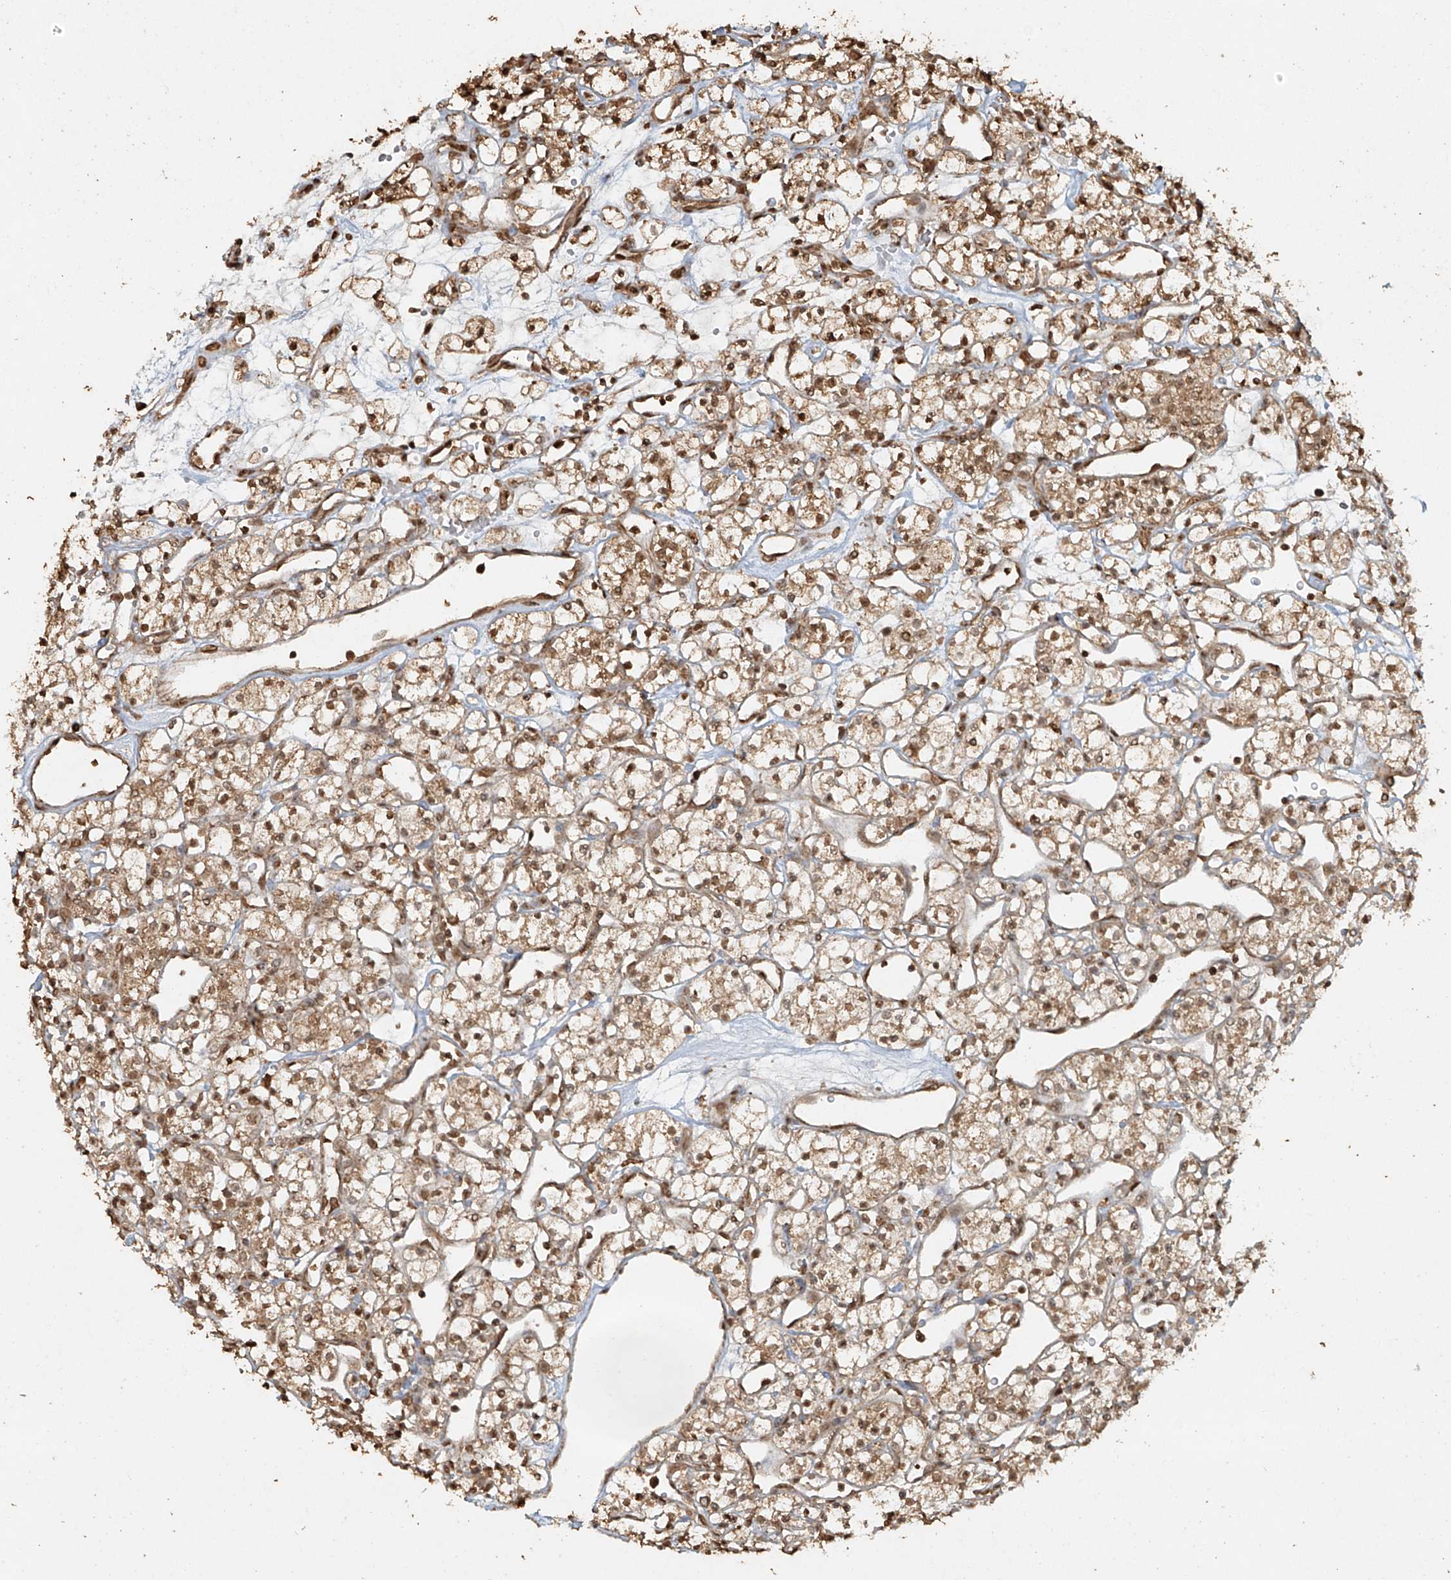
{"staining": {"intensity": "moderate", "quantity": ">75%", "location": "cytoplasmic/membranous,nuclear"}, "tissue": "renal cancer", "cell_type": "Tumor cells", "image_type": "cancer", "snomed": [{"axis": "morphology", "description": "Adenocarcinoma, NOS"}, {"axis": "topography", "description": "Kidney"}], "caption": "Moderate cytoplasmic/membranous and nuclear expression for a protein is identified in approximately >75% of tumor cells of renal cancer (adenocarcinoma) using immunohistochemistry (IHC).", "gene": "TIGAR", "patient": {"sex": "female", "age": 60}}